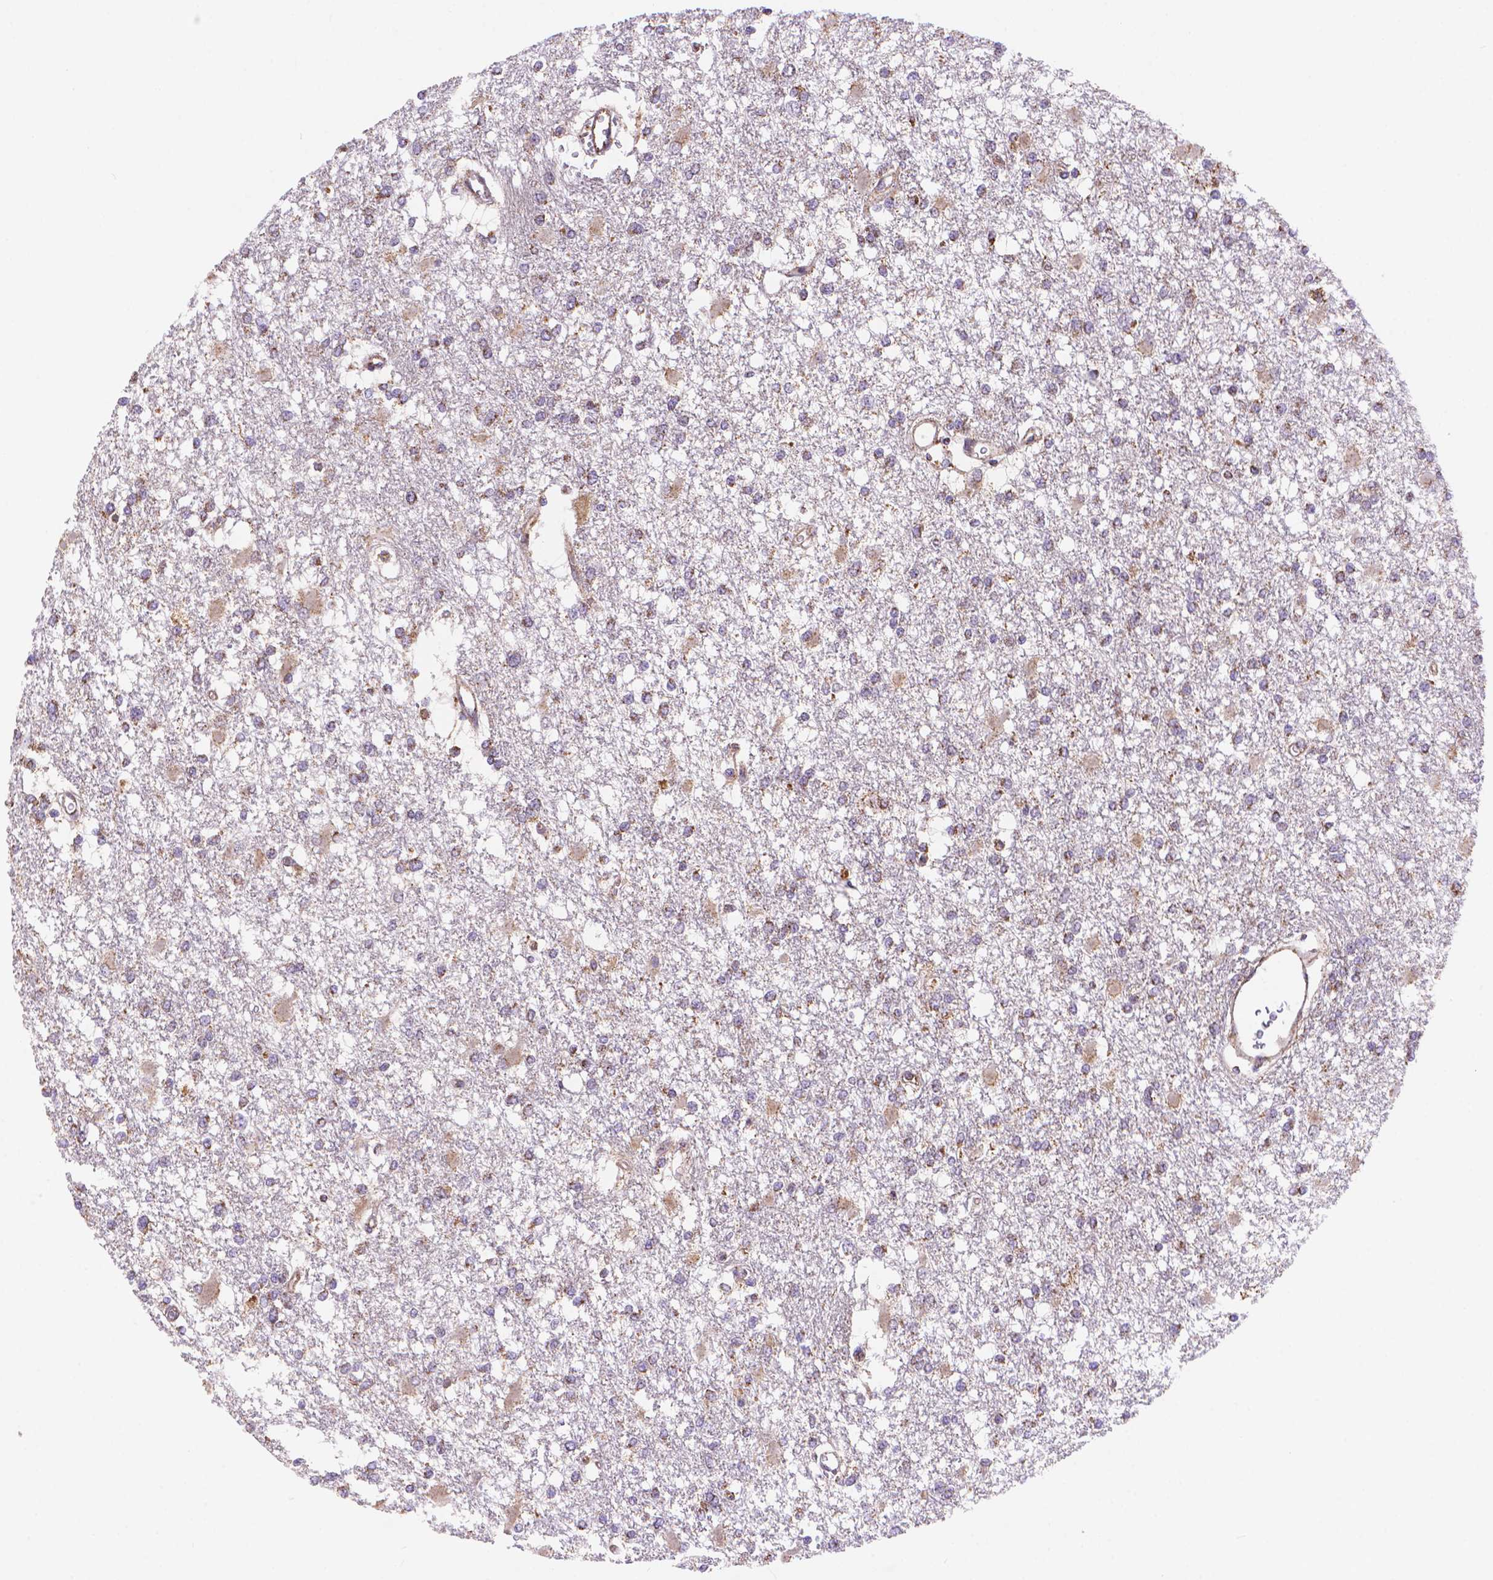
{"staining": {"intensity": "weak", "quantity": "25%-75%", "location": "cytoplasmic/membranous"}, "tissue": "glioma", "cell_type": "Tumor cells", "image_type": "cancer", "snomed": [{"axis": "morphology", "description": "Glioma, malignant, High grade"}, {"axis": "topography", "description": "Cerebral cortex"}], "caption": "An IHC micrograph of neoplastic tissue is shown. Protein staining in brown labels weak cytoplasmic/membranous positivity in glioma within tumor cells. Nuclei are stained in blue.", "gene": "CYYR1", "patient": {"sex": "male", "age": 79}}